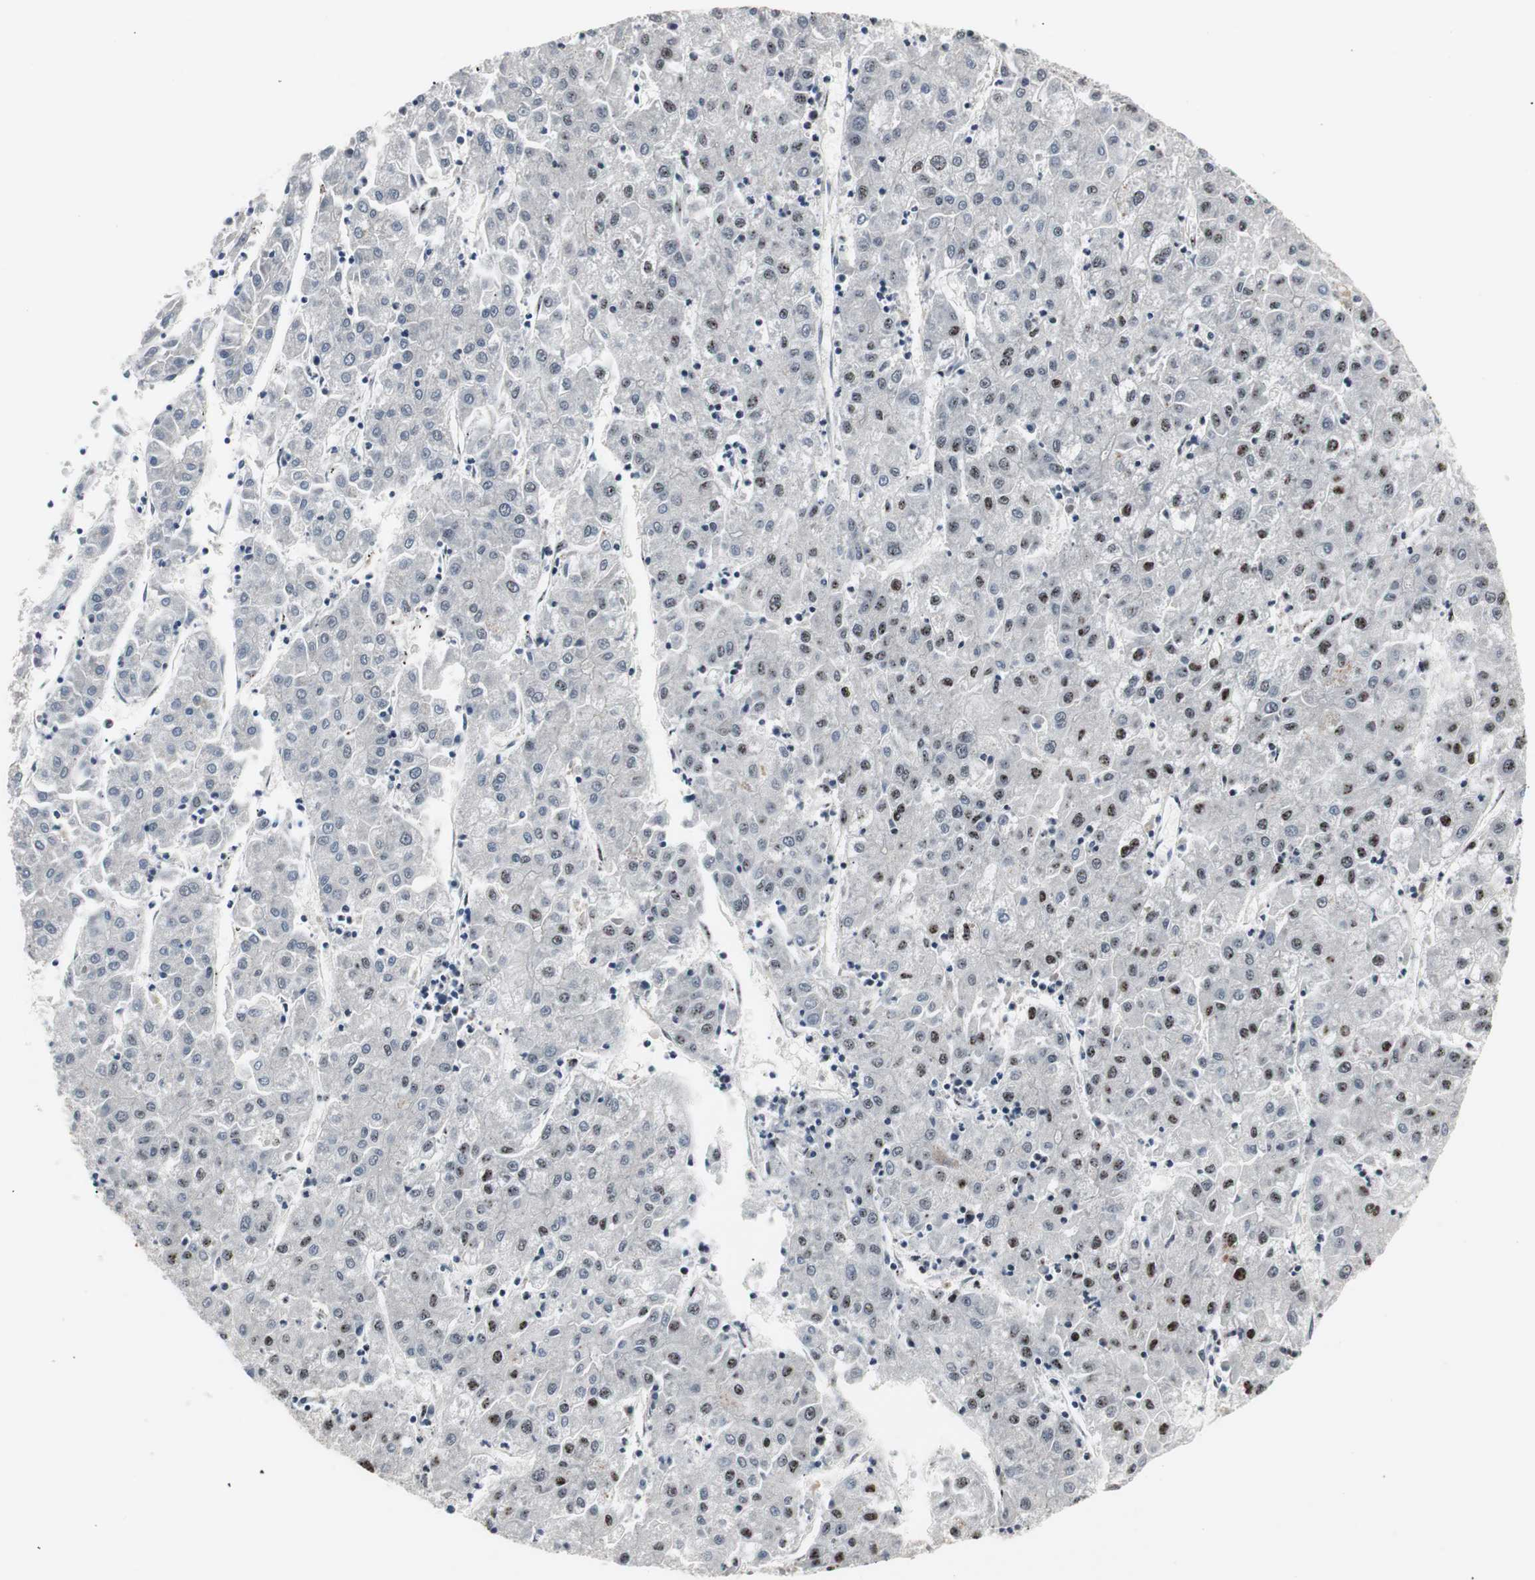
{"staining": {"intensity": "strong", "quantity": "25%-75%", "location": "nuclear"}, "tissue": "liver cancer", "cell_type": "Tumor cells", "image_type": "cancer", "snomed": [{"axis": "morphology", "description": "Carcinoma, Hepatocellular, NOS"}, {"axis": "topography", "description": "Liver"}], "caption": "Human liver cancer stained with a protein marker exhibits strong staining in tumor cells.", "gene": "GRK2", "patient": {"sex": "male", "age": 72}}